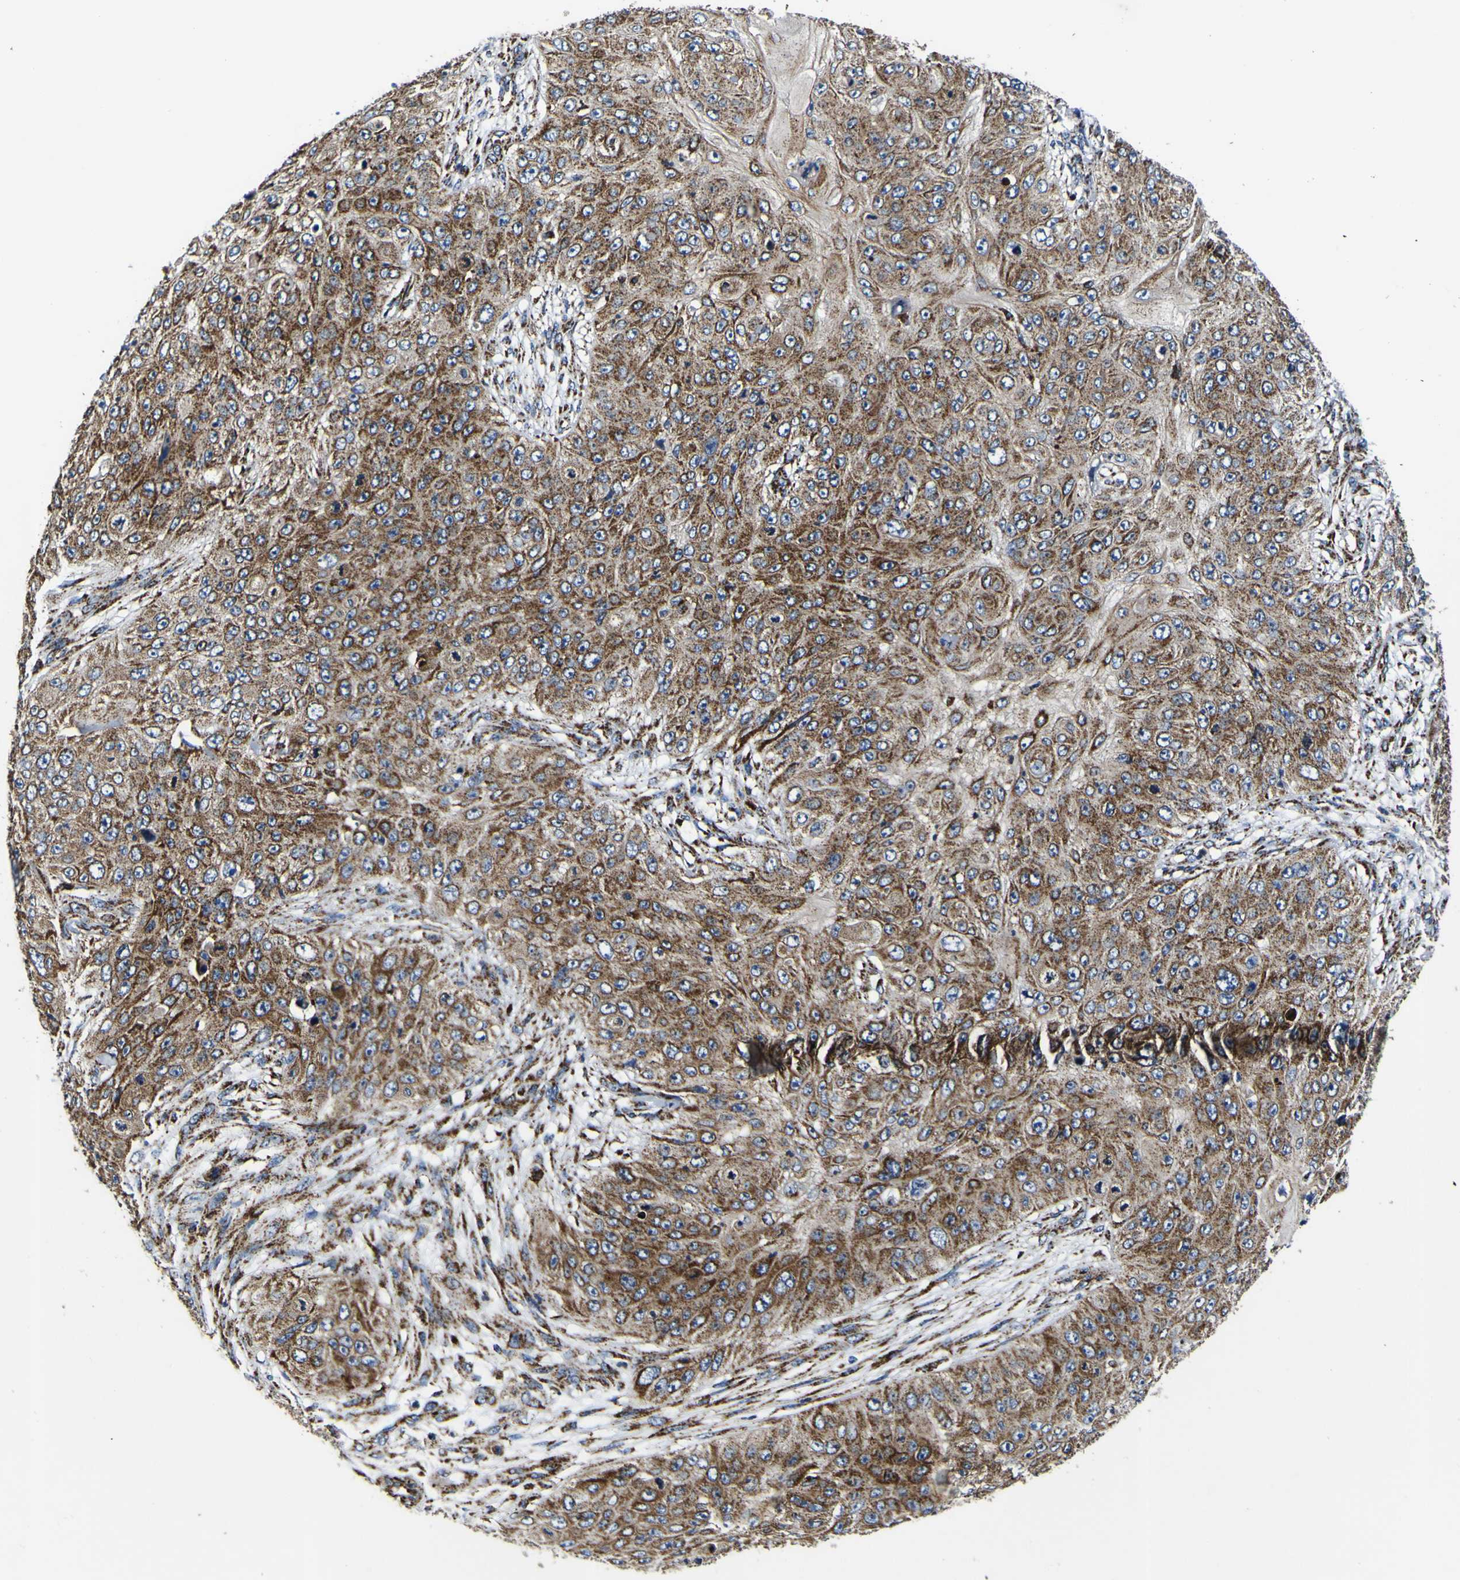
{"staining": {"intensity": "moderate", "quantity": ">75%", "location": "cytoplasmic/membranous"}, "tissue": "skin cancer", "cell_type": "Tumor cells", "image_type": "cancer", "snomed": [{"axis": "morphology", "description": "Squamous cell carcinoma, NOS"}, {"axis": "topography", "description": "Skin"}], "caption": "High-magnification brightfield microscopy of skin cancer (squamous cell carcinoma) stained with DAB (3,3'-diaminobenzidine) (brown) and counterstained with hematoxylin (blue). tumor cells exhibit moderate cytoplasmic/membranous staining is identified in about>75% of cells.", "gene": "PTRH2", "patient": {"sex": "female", "age": 80}}